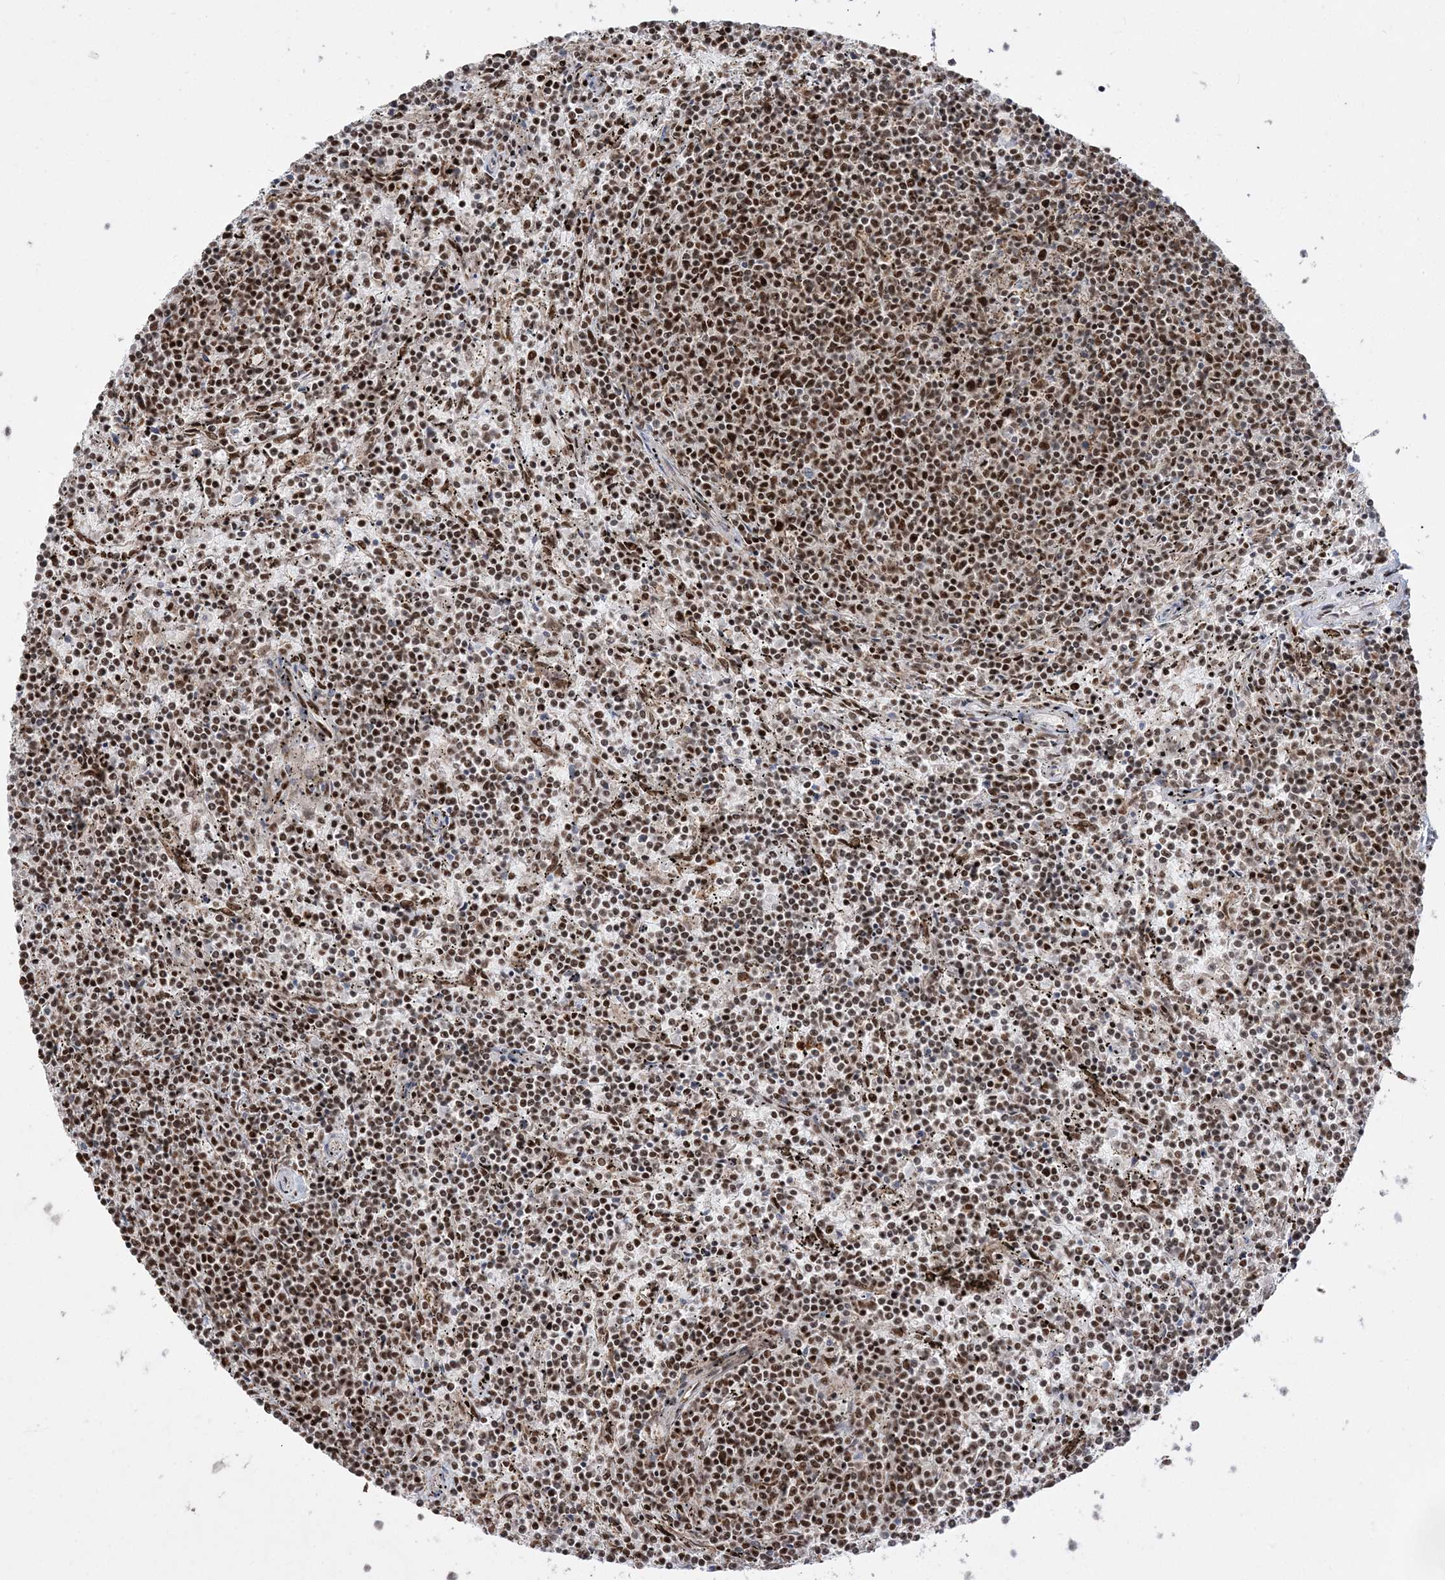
{"staining": {"intensity": "strong", "quantity": ">75%", "location": "nuclear"}, "tissue": "lymphoma", "cell_type": "Tumor cells", "image_type": "cancer", "snomed": [{"axis": "morphology", "description": "Malignant lymphoma, non-Hodgkin's type, Low grade"}, {"axis": "topography", "description": "Spleen"}], "caption": "This is a photomicrograph of immunohistochemistry (IHC) staining of malignant lymphoma, non-Hodgkin's type (low-grade), which shows strong staining in the nuclear of tumor cells.", "gene": "RBM17", "patient": {"sex": "female", "age": 50}}